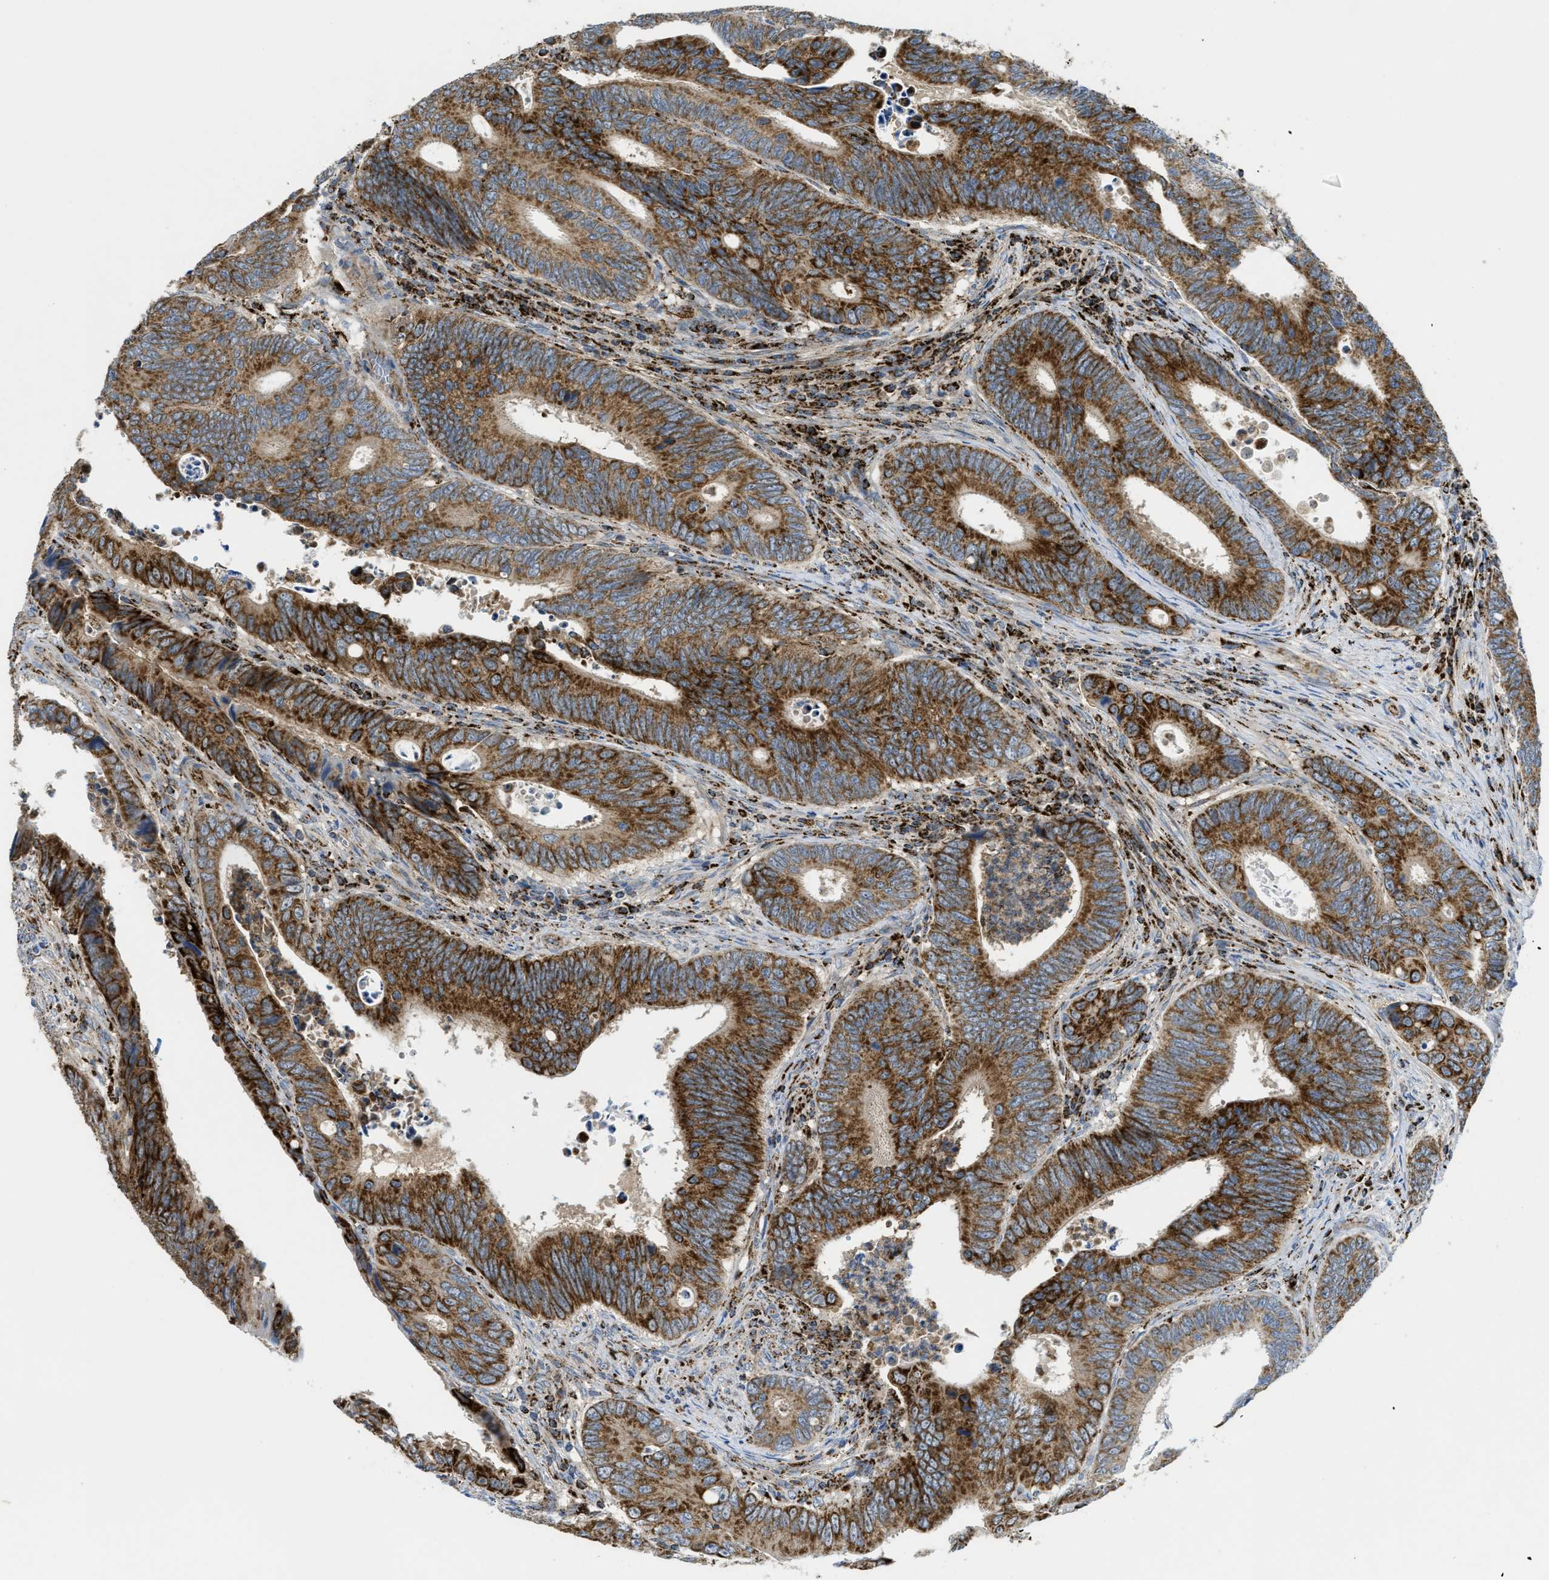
{"staining": {"intensity": "strong", "quantity": ">75%", "location": "cytoplasmic/membranous"}, "tissue": "colorectal cancer", "cell_type": "Tumor cells", "image_type": "cancer", "snomed": [{"axis": "morphology", "description": "Inflammation, NOS"}, {"axis": "morphology", "description": "Adenocarcinoma, NOS"}, {"axis": "topography", "description": "Colon"}], "caption": "Protein staining of colorectal cancer tissue exhibits strong cytoplasmic/membranous expression in about >75% of tumor cells. (DAB = brown stain, brightfield microscopy at high magnification).", "gene": "SQOR", "patient": {"sex": "male", "age": 72}}